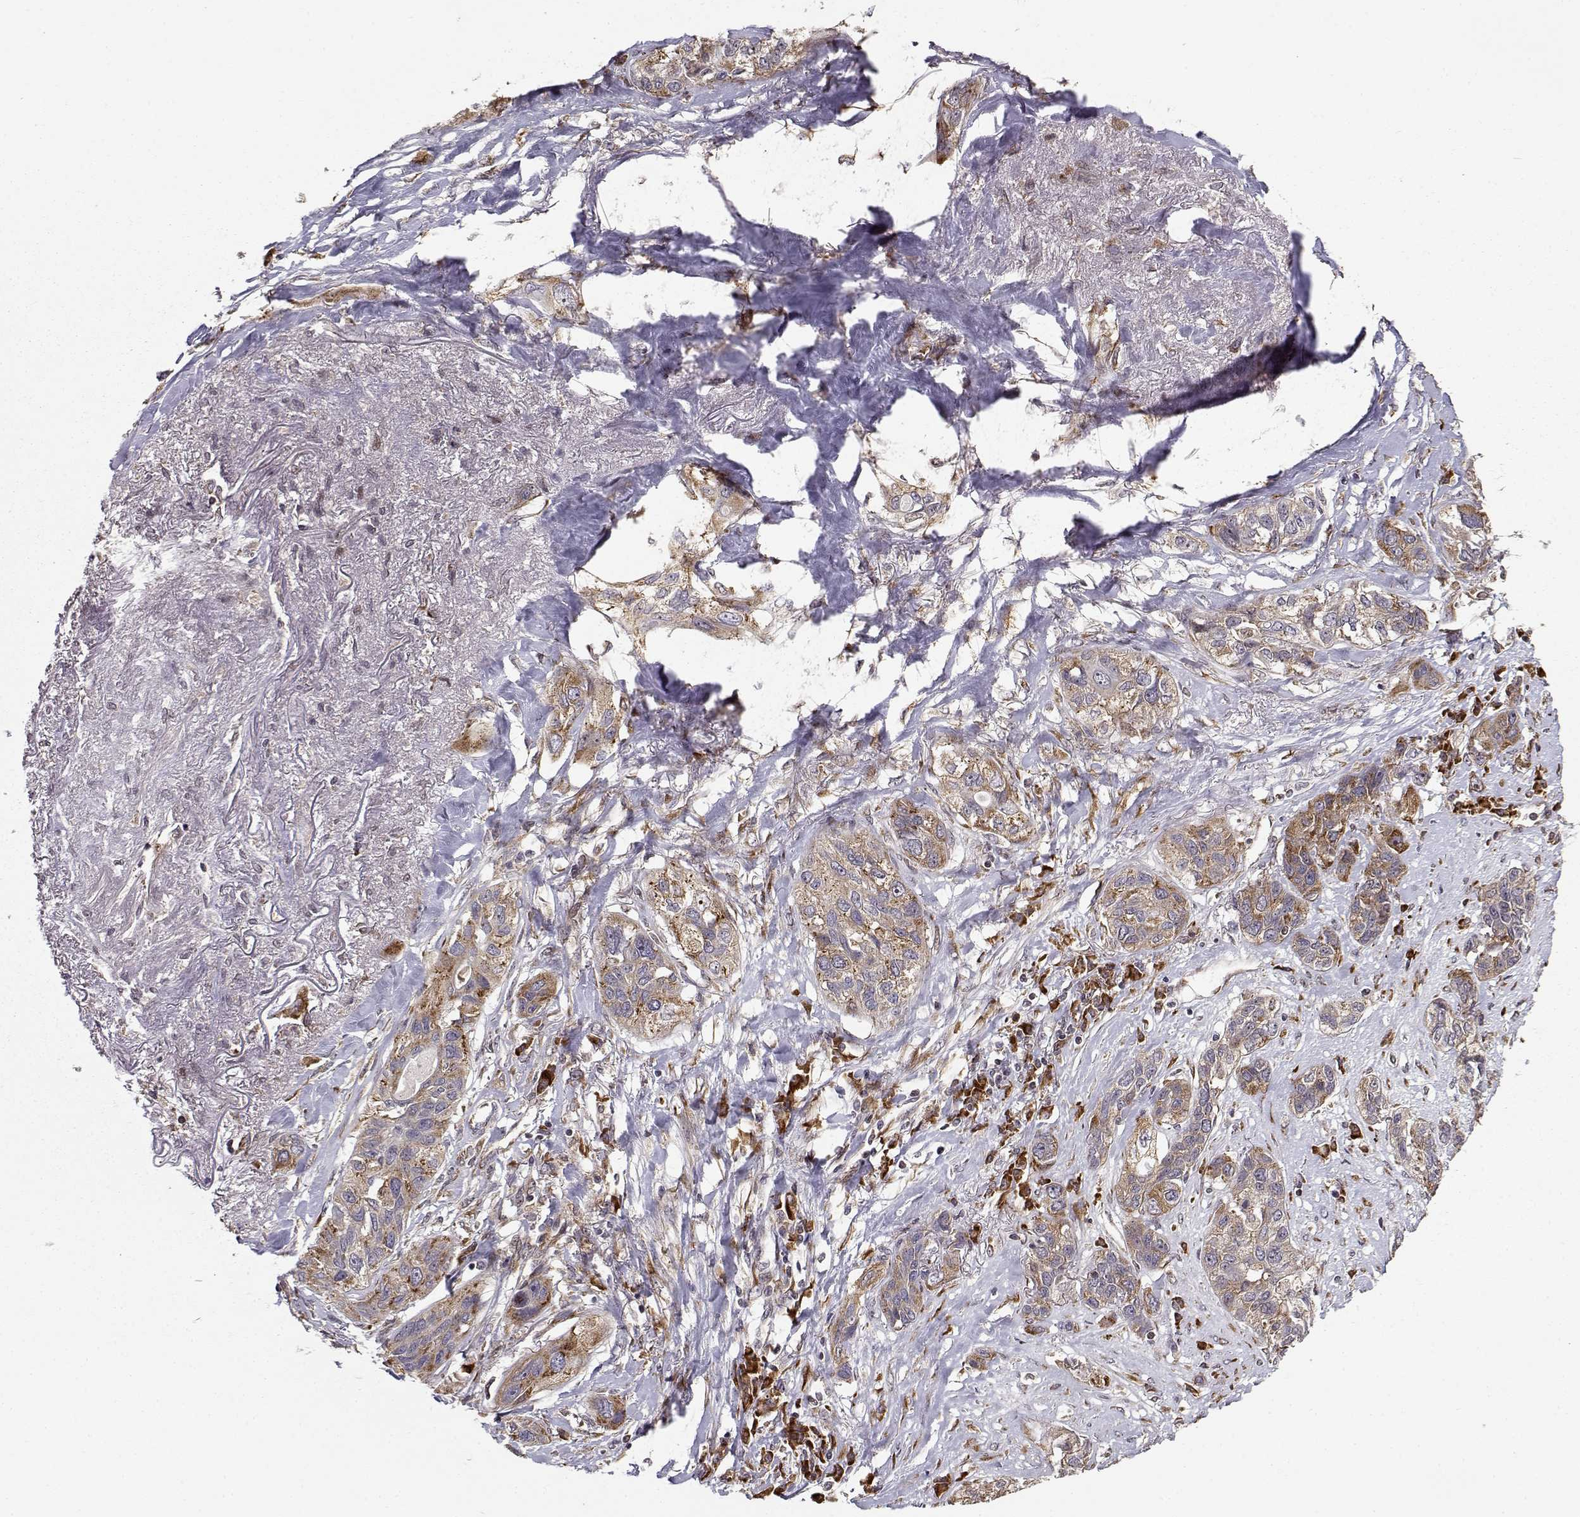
{"staining": {"intensity": "moderate", "quantity": ">75%", "location": "cytoplasmic/membranous"}, "tissue": "lung cancer", "cell_type": "Tumor cells", "image_type": "cancer", "snomed": [{"axis": "morphology", "description": "Squamous cell carcinoma, NOS"}, {"axis": "topography", "description": "Lung"}], "caption": "DAB immunohistochemical staining of lung cancer displays moderate cytoplasmic/membranous protein expression in about >75% of tumor cells. The protein is shown in brown color, while the nuclei are stained blue.", "gene": "RPL31", "patient": {"sex": "female", "age": 70}}